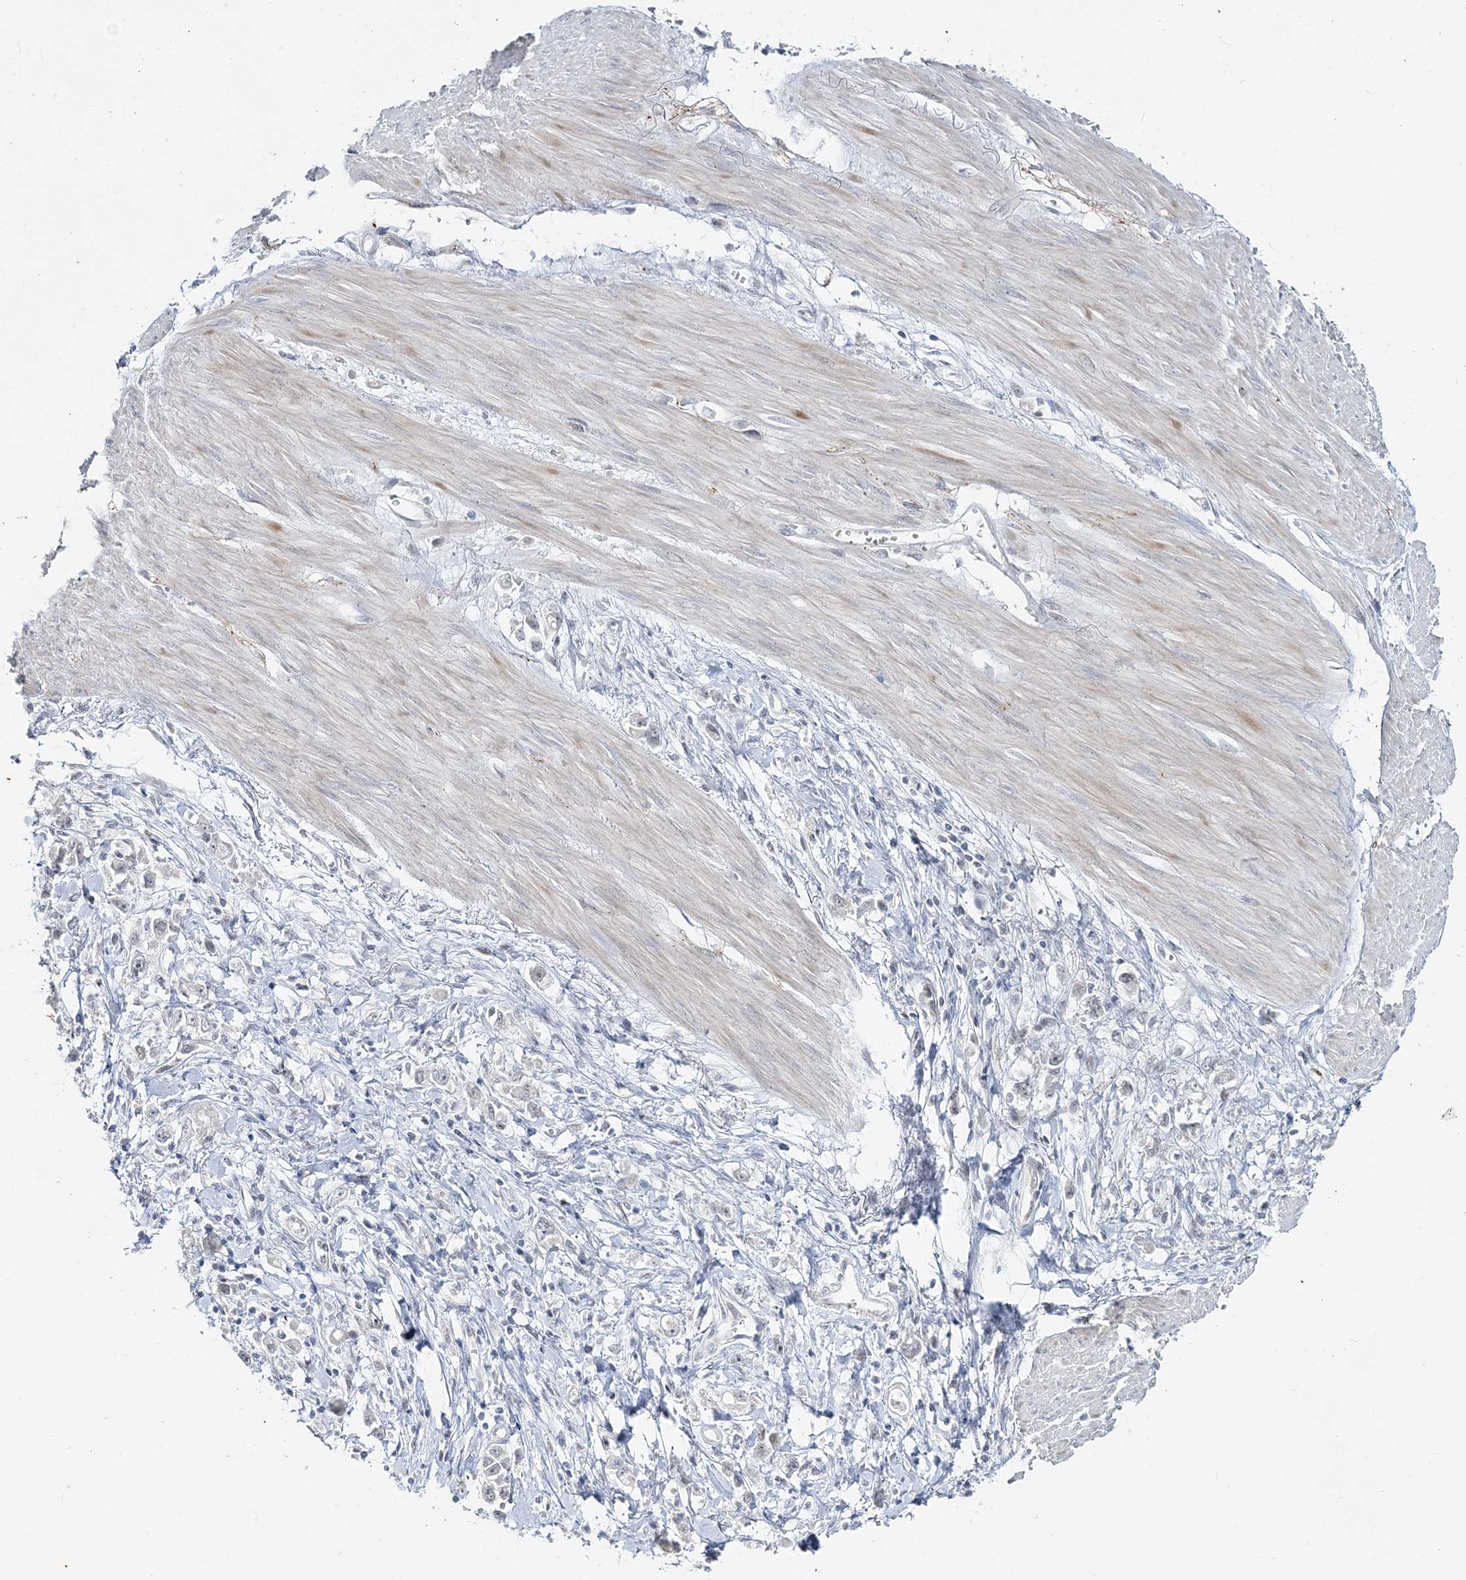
{"staining": {"intensity": "negative", "quantity": "none", "location": "none"}, "tissue": "stomach cancer", "cell_type": "Tumor cells", "image_type": "cancer", "snomed": [{"axis": "morphology", "description": "Adenocarcinoma, NOS"}, {"axis": "topography", "description": "Stomach"}], "caption": "Tumor cells are negative for brown protein staining in stomach cancer.", "gene": "LEXM", "patient": {"sex": "female", "age": 76}}